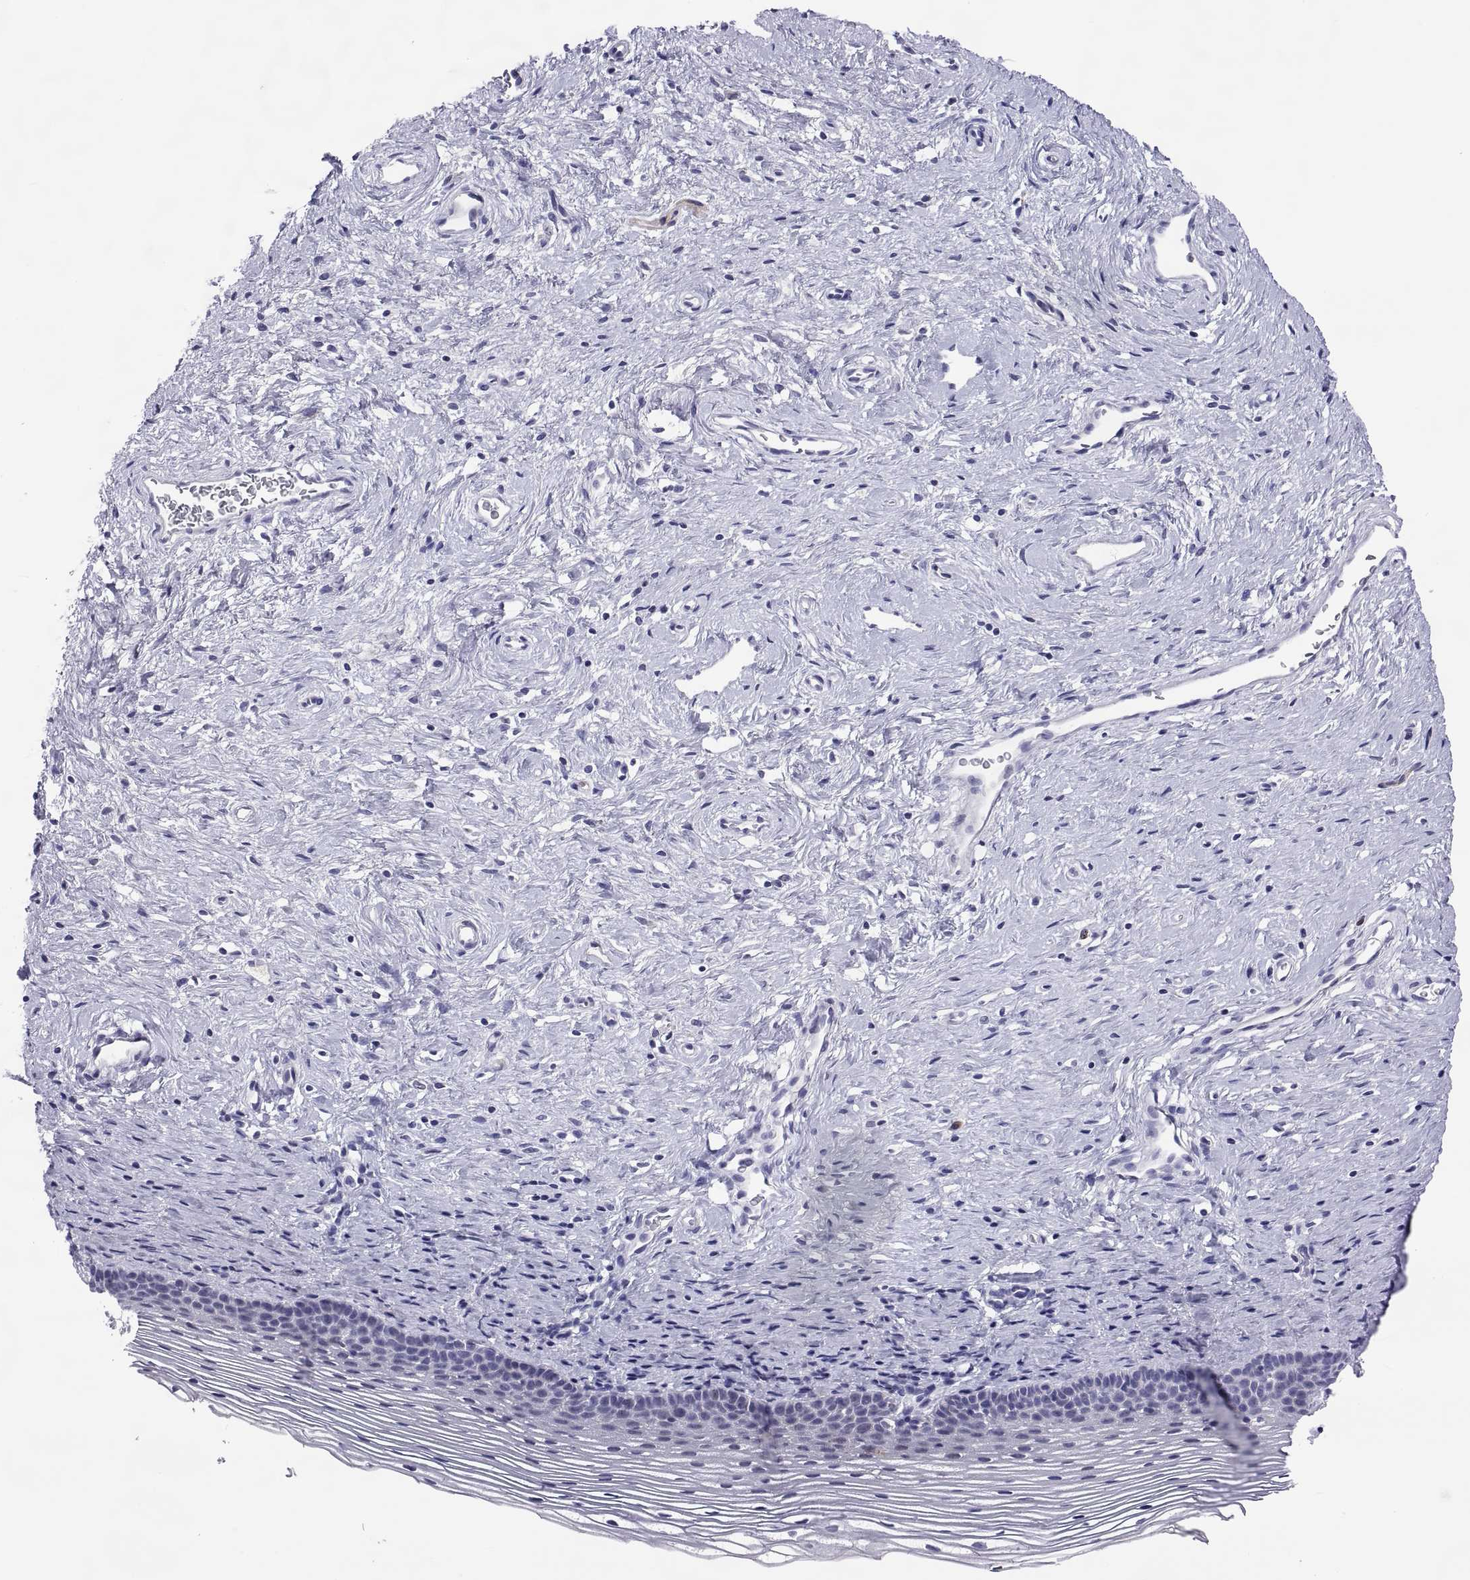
{"staining": {"intensity": "negative", "quantity": "none", "location": "none"}, "tissue": "cervix", "cell_type": "Glandular cells", "image_type": "normal", "snomed": [{"axis": "morphology", "description": "Normal tissue, NOS"}, {"axis": "topography", "description": "Cervix"}], "caption": "Immunohistochemical staining of unremarkable human cervix exhibits no significant positivity in glandular cells. Nuclei are stained in blue.", "gene": "CHCT1", "patient": {"sex": "female", "age": 39}}